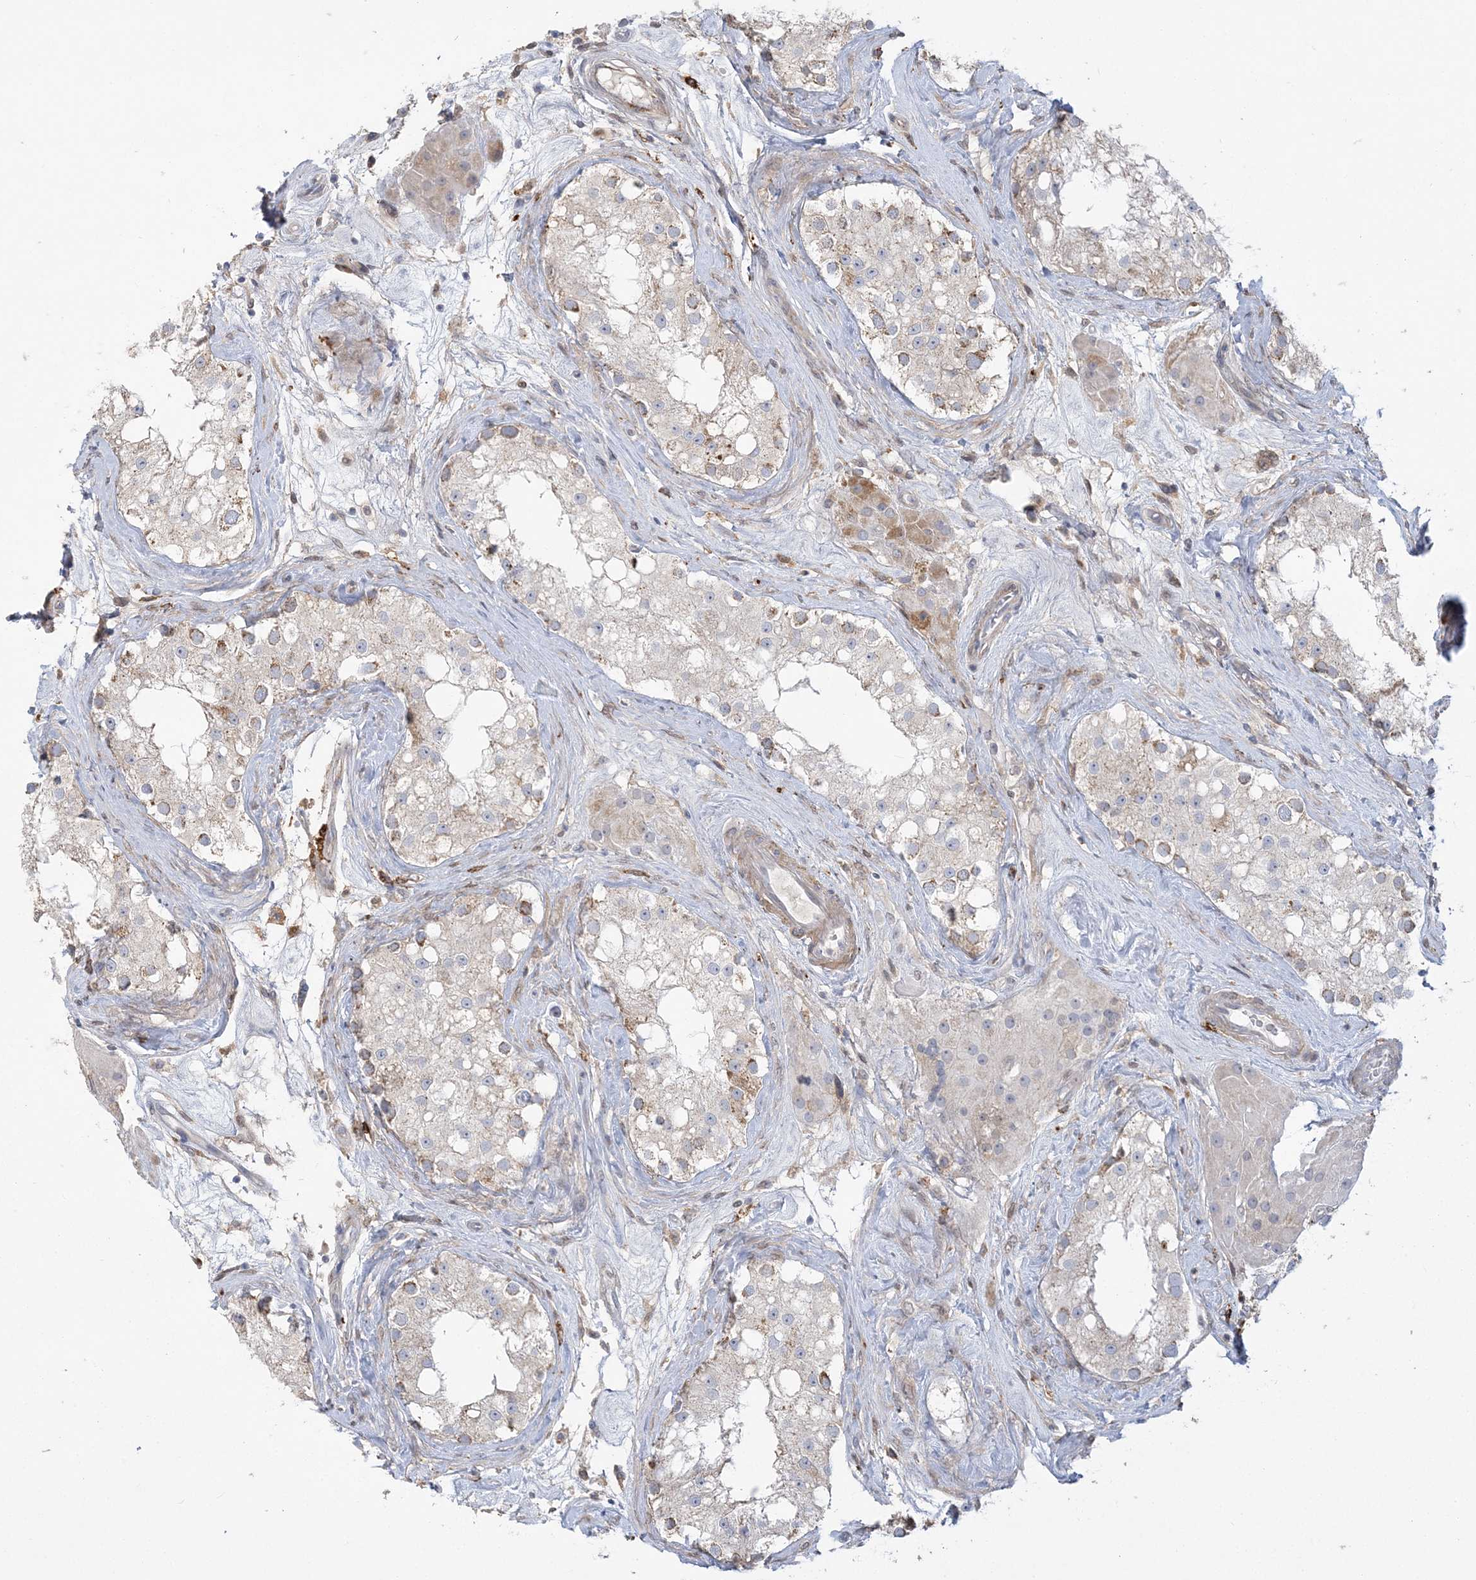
{"staining": {"intensity": "weak", "quantity": "<25%", "location": "cytoplasmic/membranous"}, "tissue": "testis", "cell_type": "Cells in seminiferous ducts", "image_type": "normal", "snomed": [{"axis": "morphology", "description": "Normal tissue, NOS"}, {"axis": "topography", "description": "Testis"}], "caption": "A high-resolution image shows IHC staining of unremarkable testis, which shows no significant expression in cells in seminiferous ducts.", "gene": "HAAO", "patient": {"sex": "male", "age": 84}}